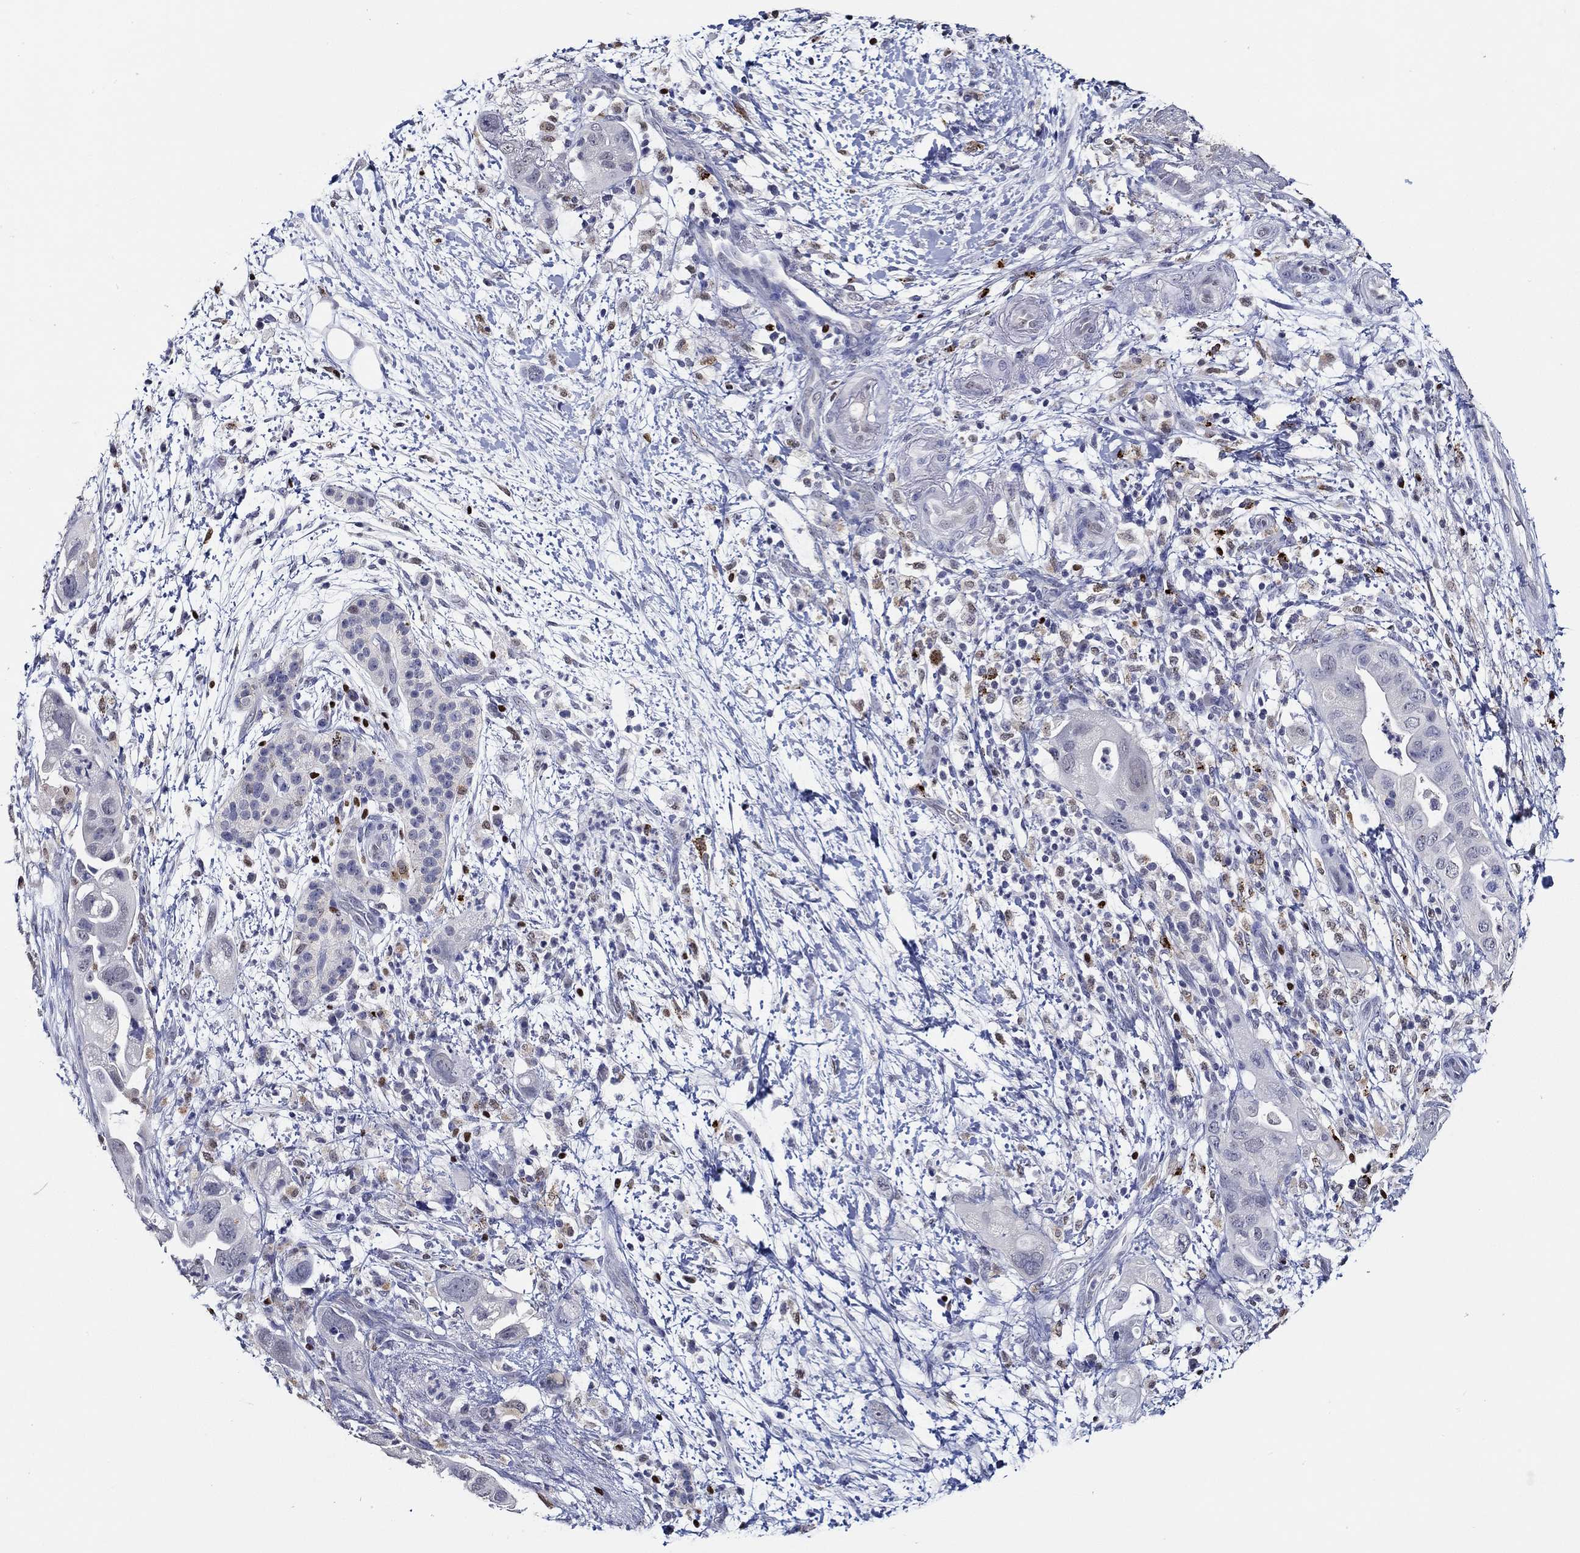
{"staining": {"intensity": "negative", "quantity": "none", "location": "none"}, "tissue": "pancreatic cancer", "cell_type": "Tumor cells", "image_type": "cancer", "snomed": [{"axis": "morphology", "description": "Adenocarcinoma, NOS"}, {"axis": "topography", "description": "Pancreas"}], "caption": "An image of human pancreatic adenocarcinoma is negative for staining in tumor cells.", "gene": "GATA2", "patient": {"sex": "female", "age": 72}}